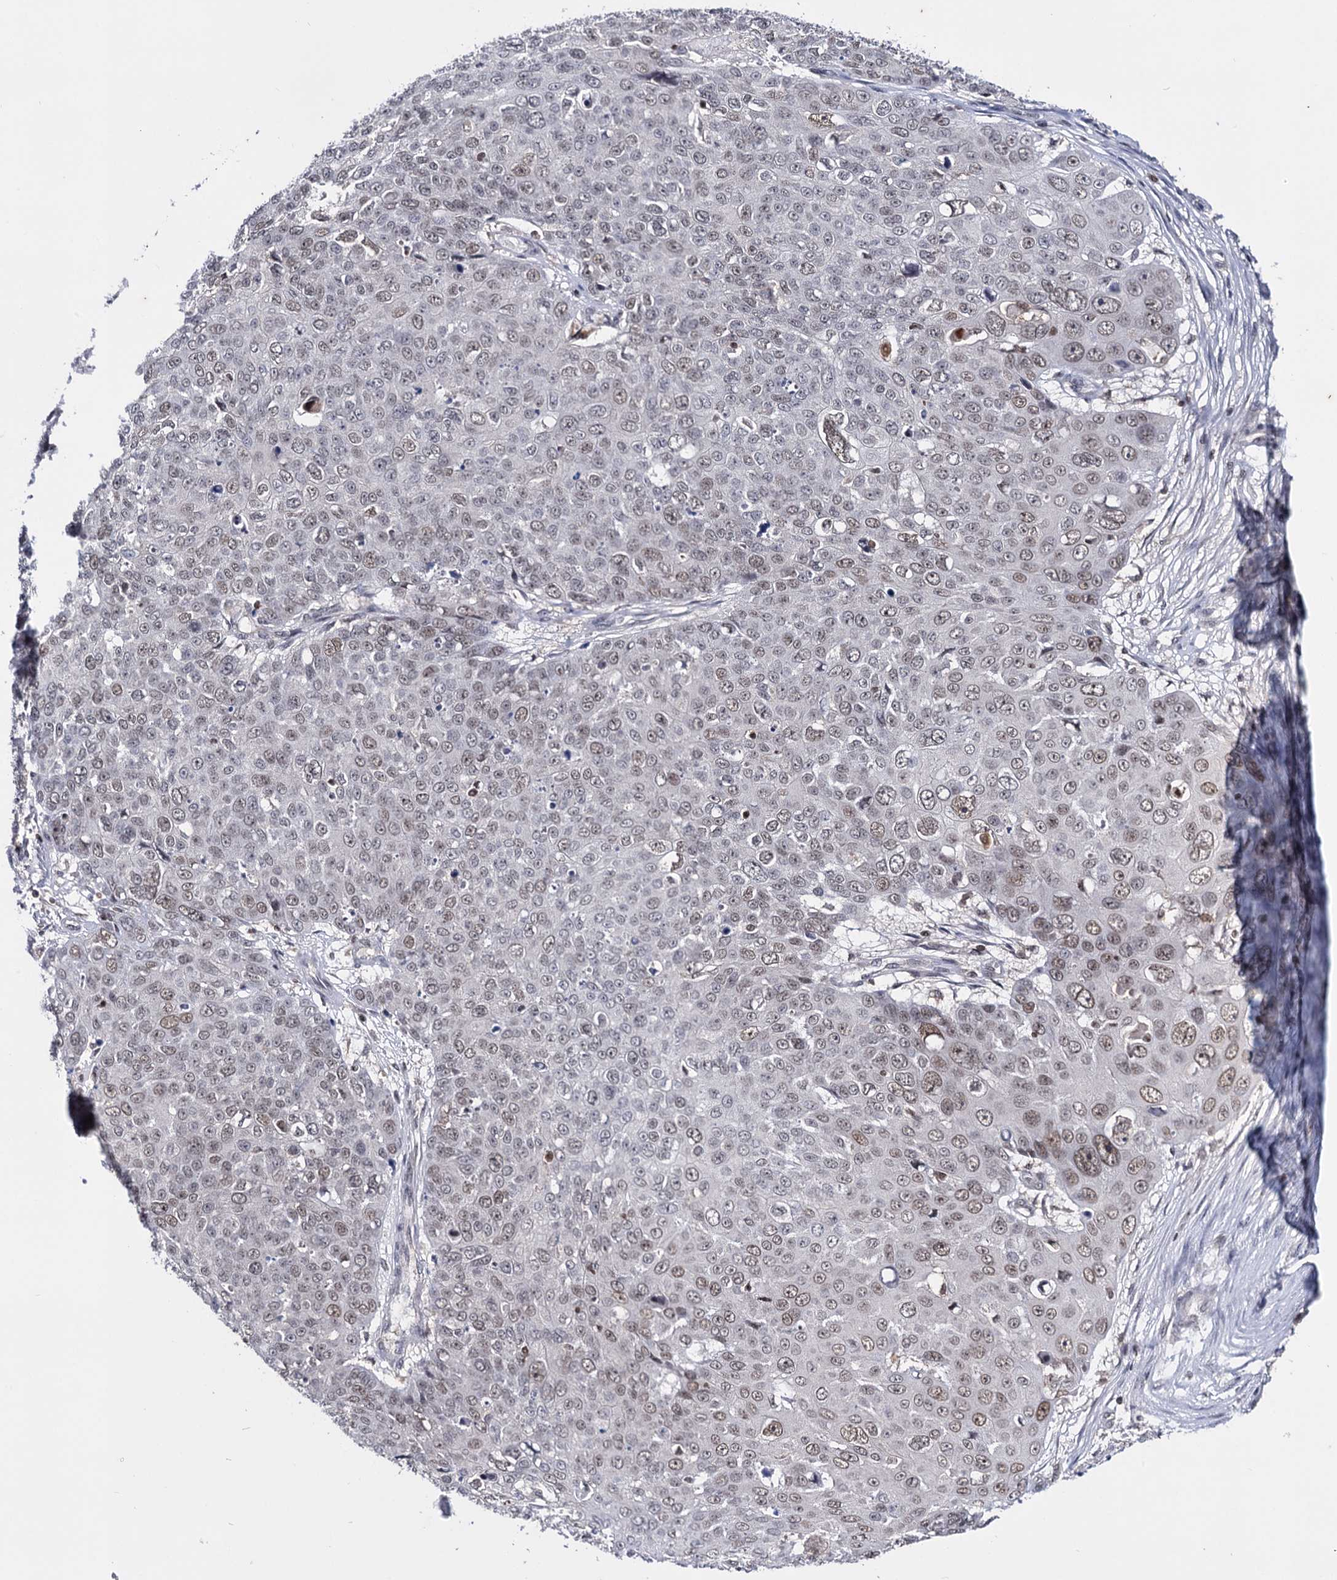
{"staining": {"intensity": "moderate", "quantity": "25%-75%", "location": "nuclear"}, "tissue": "skin cancer", "cell_type": "Tumor cells", "image_type": "cancer", "snomed": [{"axis": "morphology", "description": "Squamous cell carcinoma, NOS"}, {"axis": "topography", "description": "Skin"}], "caption": "Approximately 25%-75% of tumor cells in human skin squamous cell carcinoma exhibit moderate nuclear protein expression as visualized by brown immunohistochemical staining.", "gene": "SMCHD1", "patient": {"sex": "male", "age": 71}}